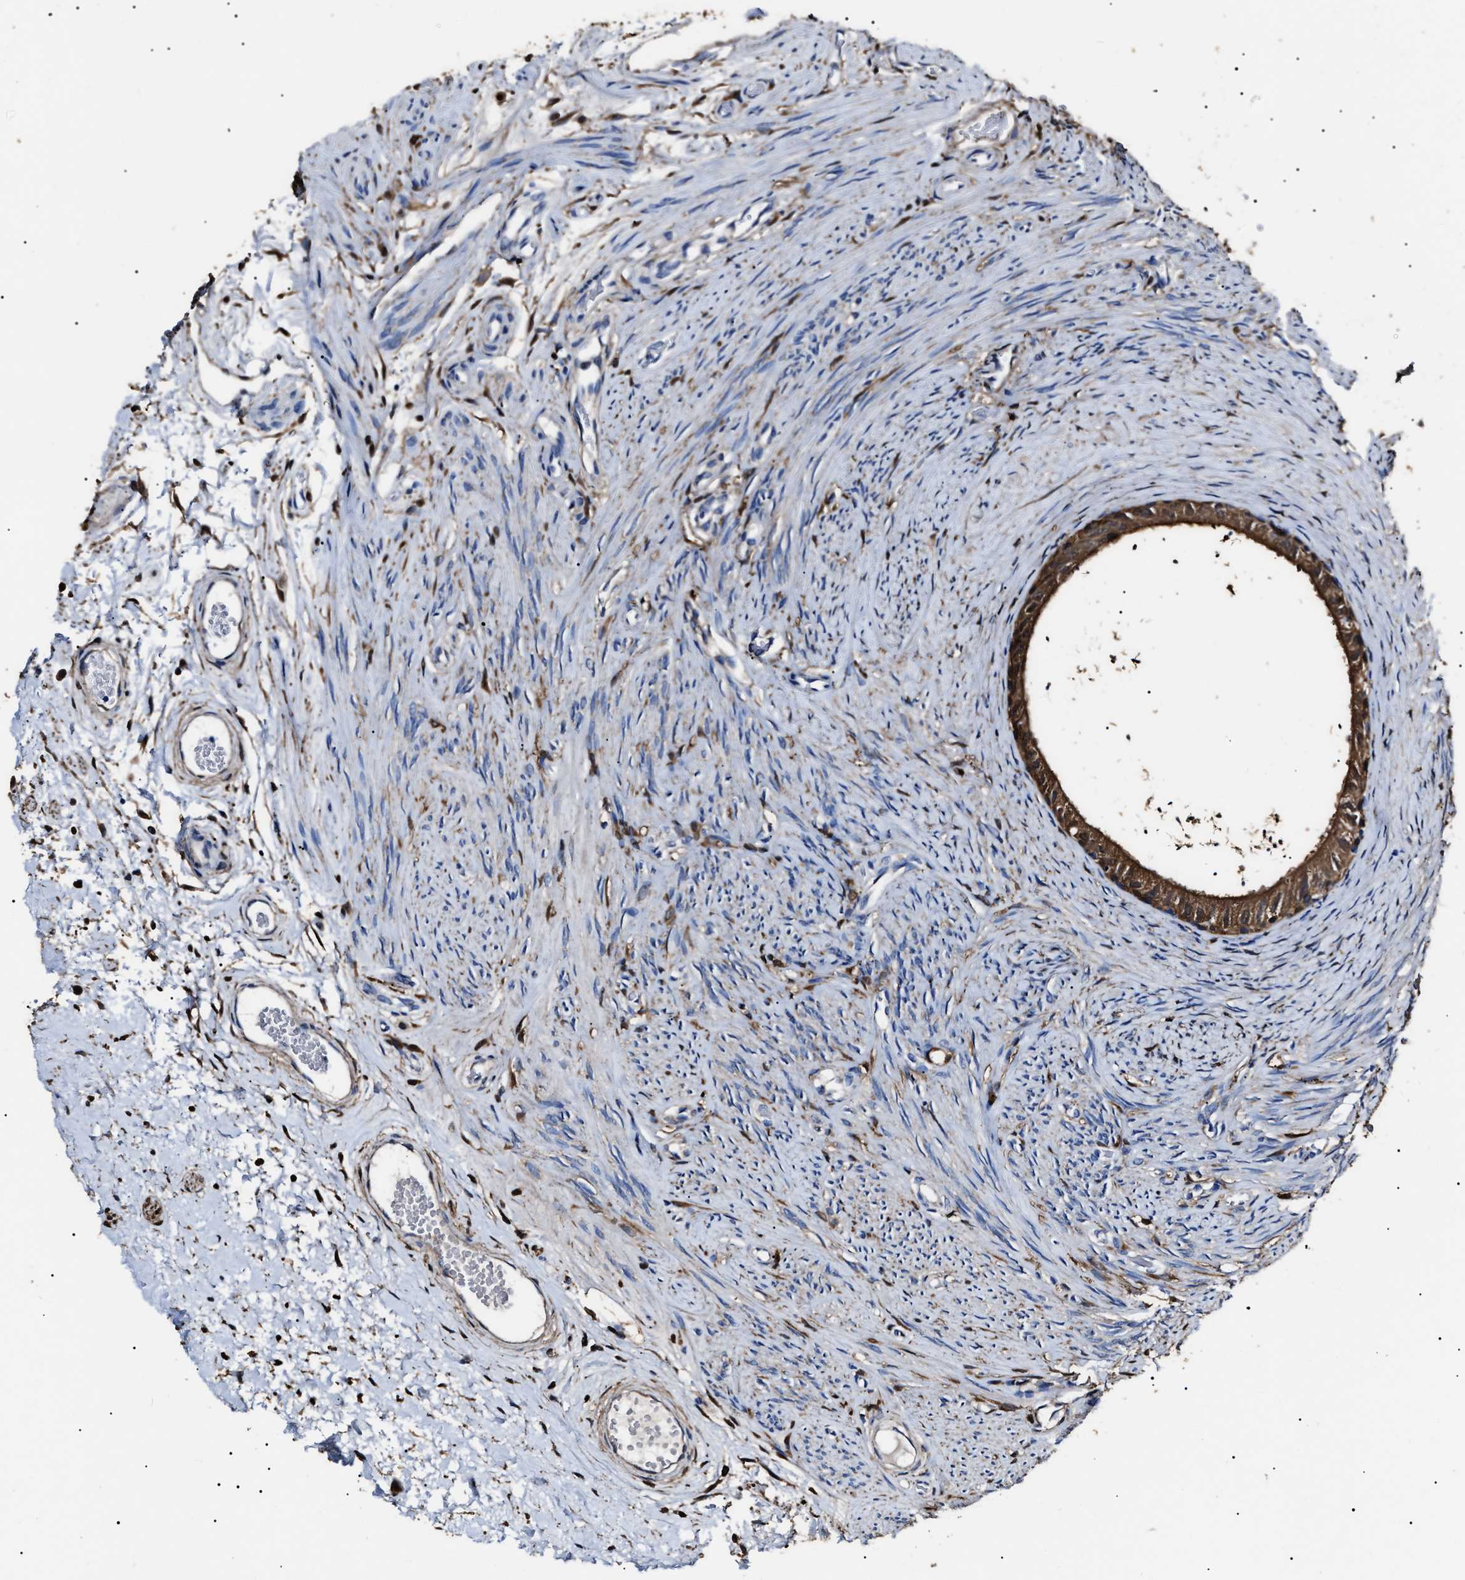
{"staining": {"intensity": "strong", "quantity": ">75%", "location": "cytoplasmic/membranous"}, "tissue": "epididymis", "cell_type": "Glandular cells", "image_type": "normal", "snomed": [{"axis": "morphology", "description": "Normal tissue, NOS"}, {"axis": "topography", "description": "Epididymis"}], "caption": "The photomicrograph shows staining of benign epididymis, revealing strong cytoplasmic/membranous protein expression (brown color) within glandular cells.", "gene": "ALDH1A1", "patient": {"sex": "male", "age": 56}}